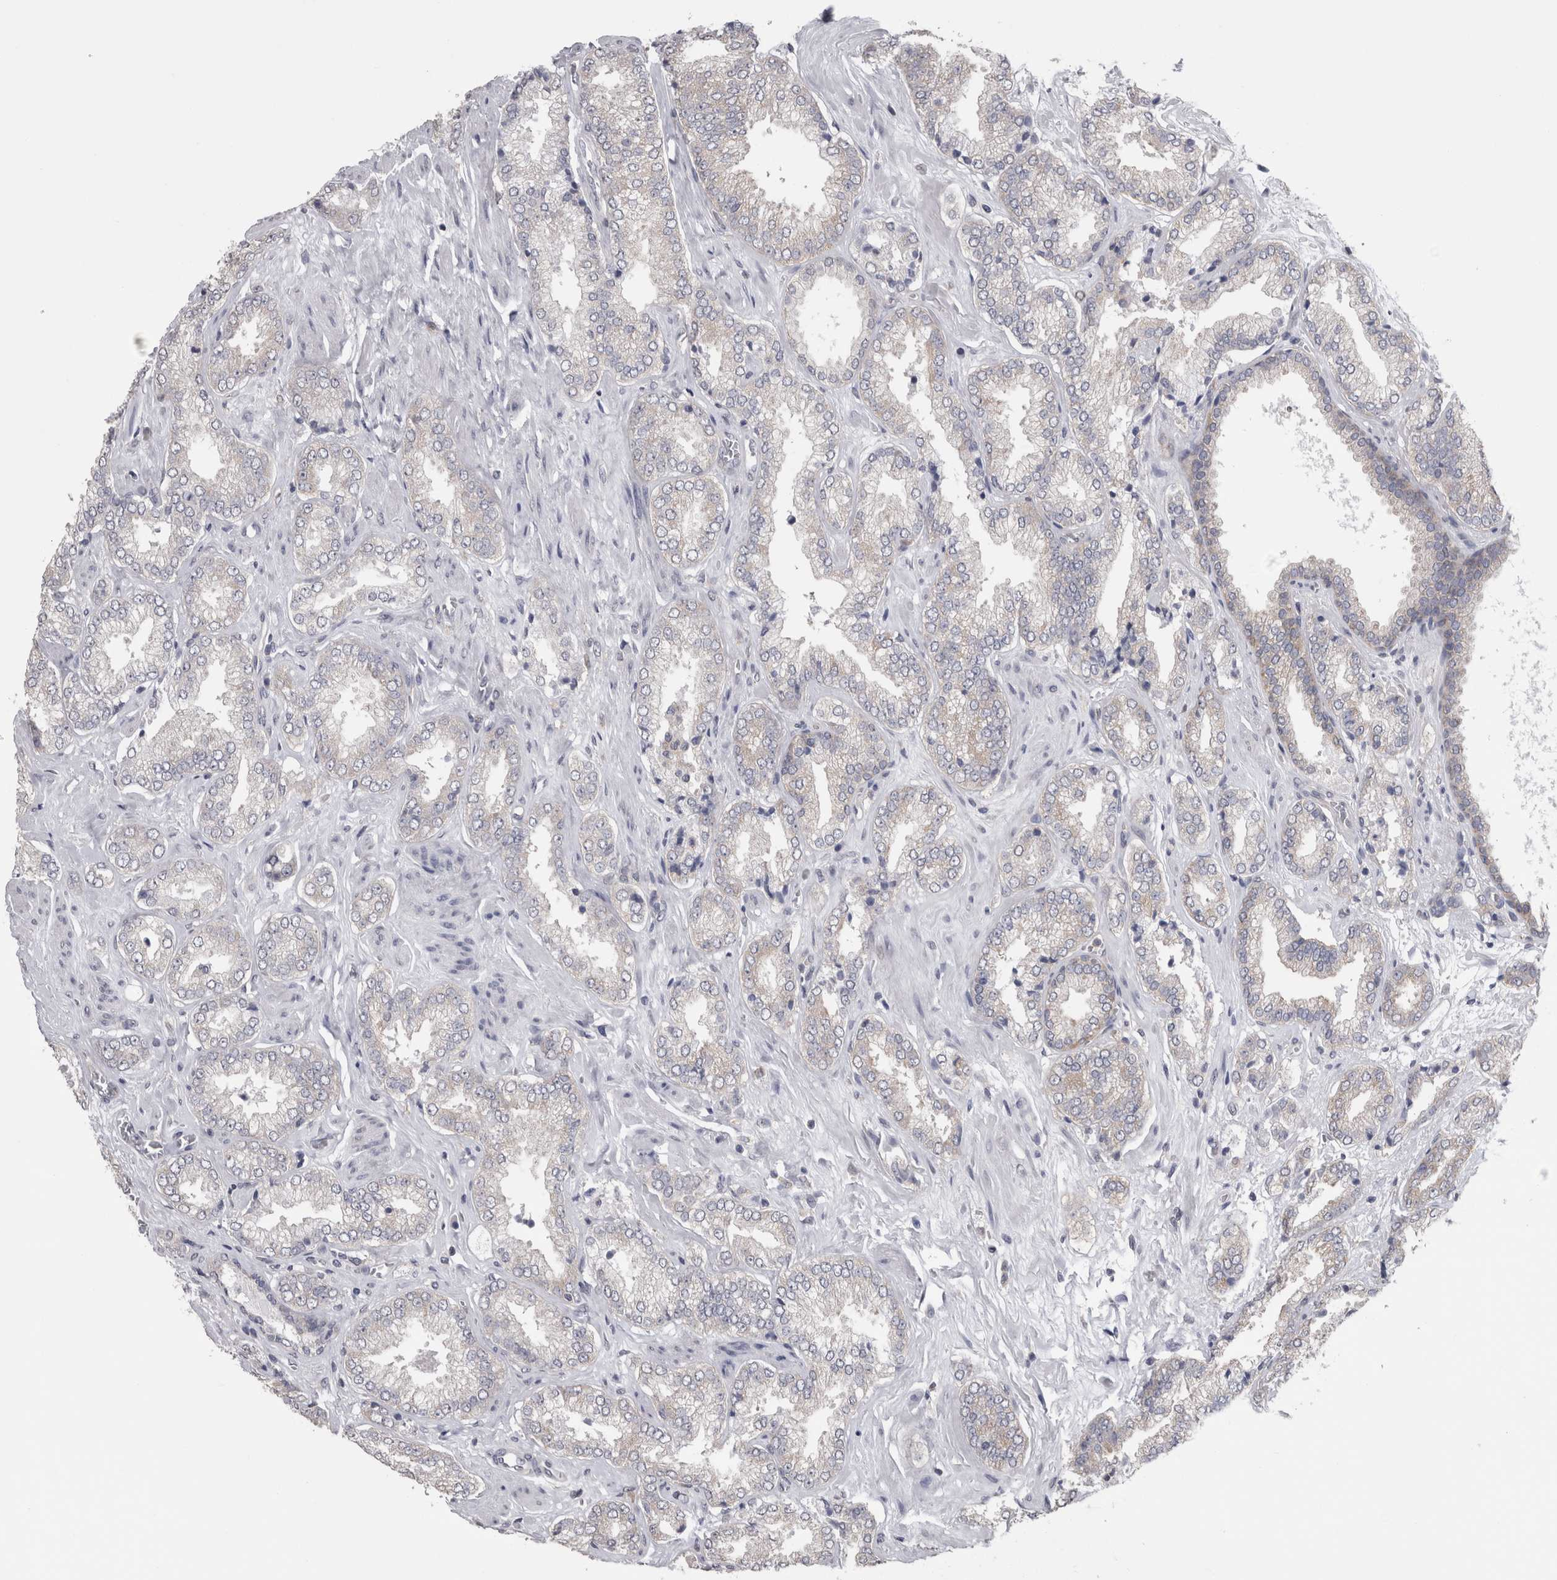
{"staining": {"intensity": "negative", "quantity": "none", "location": "none"}, "tissue": "prostate cancer", "cell_type": "Tumor cells", "image_type": "cancer", "snomed": [{"axis": "morphology", "description": "Adenocarcinoma, Low grade"}, {"axis": "topography", "description": "Prostate"}], "caption": "DAB immunohistochemical staining of prostate cancer (adenocarcinoma (low-grade)) exhibits no significant expression in tumor cells.", "gene": "DDX6", "patient": {"sex": "male", "age": 62}}